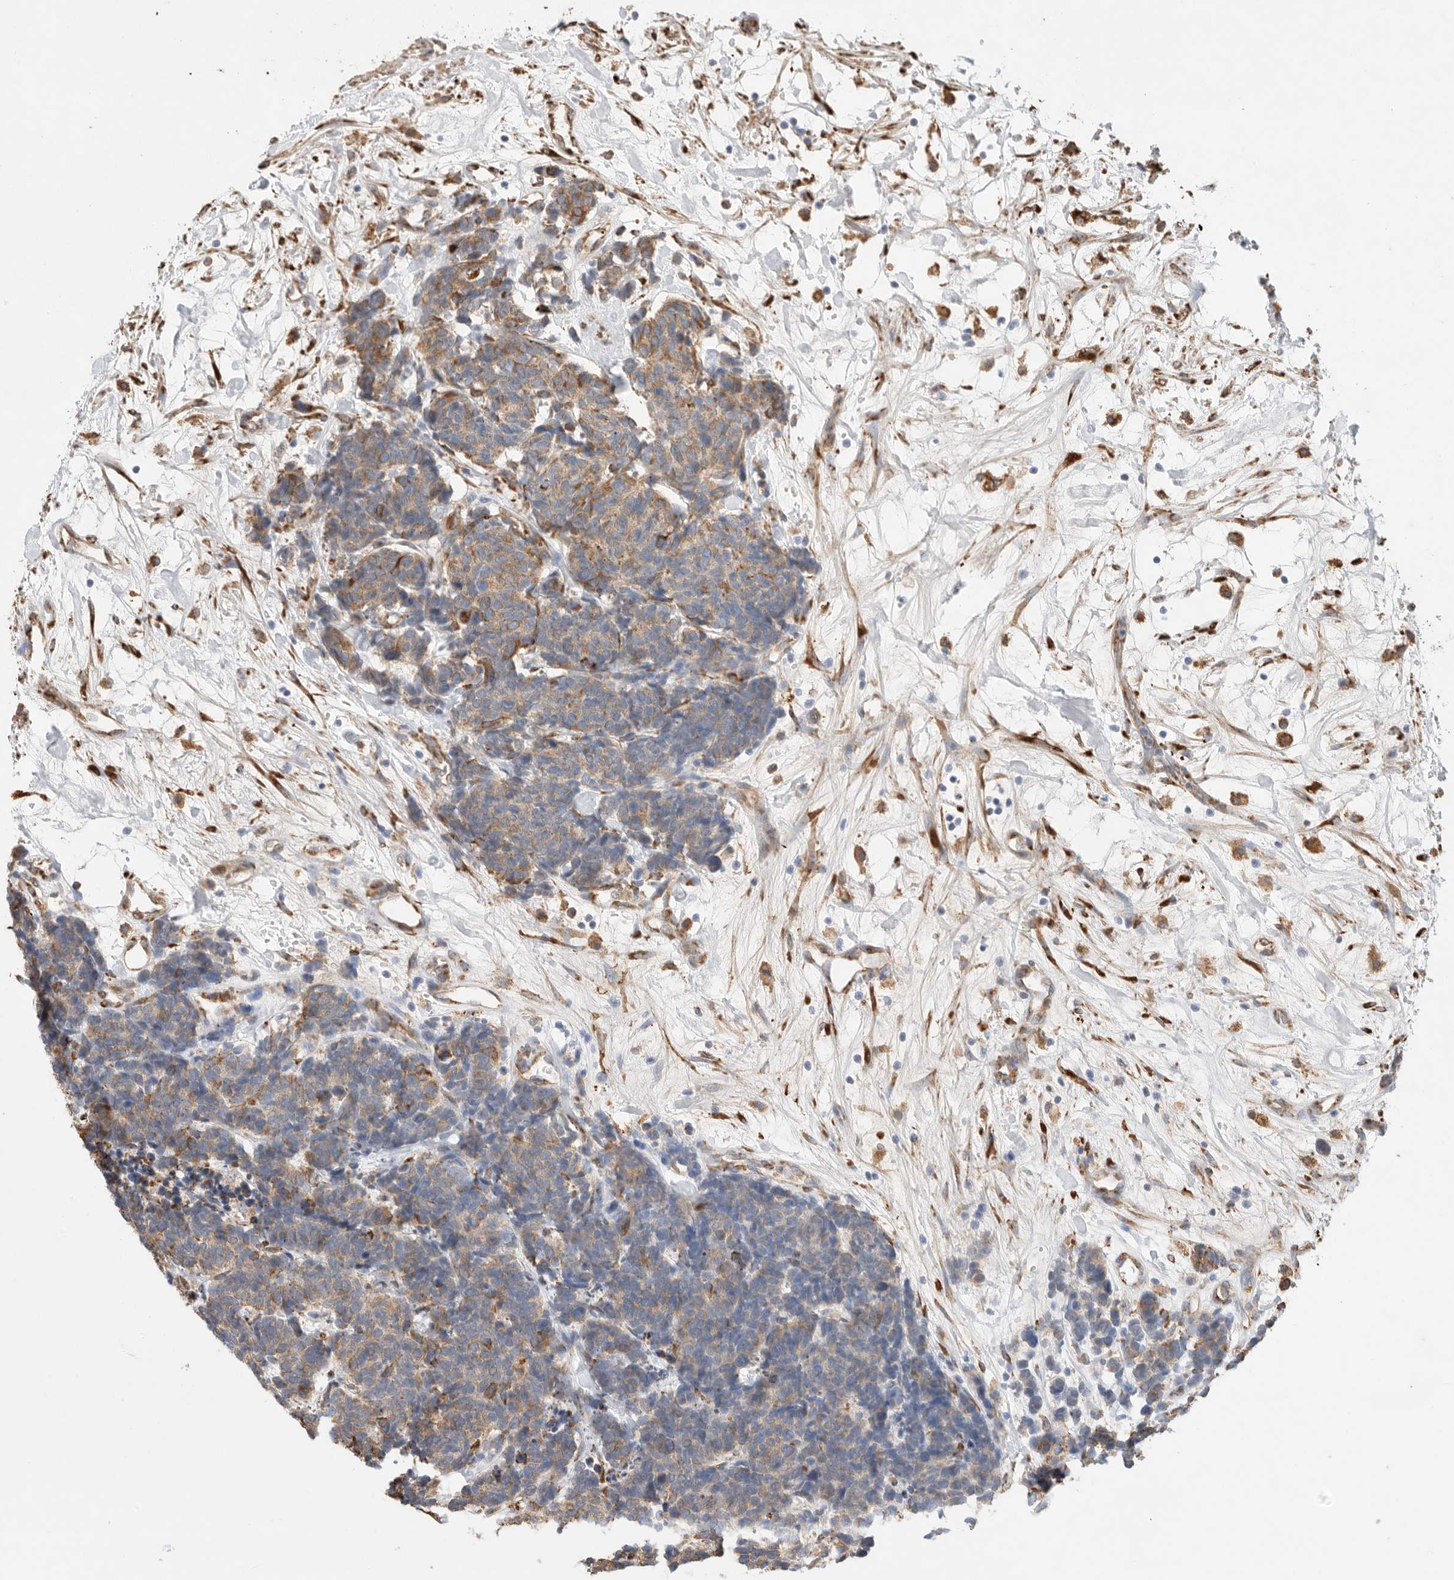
{"staining": {"intensity": "moderate", "quantity": "25%-75%", "location": "cytoplasmic/membranous"}, "tissue": "carcinoid", "cell_type": "Tumor cells", "image_type": "cancer", "snomed": [{"axis": "morphology", "description": "Carcinoma, NOS"}, {"axis": "morphology", "description": "Carcinoid, malignant, NOS"}, {"axis": "topography", "description": "Urinary bladder"}], "caption": "A brown stain highlights moderate cytoplasmic/membranous staining of a protein in human carcinoid tumor cells. Nuclei are stained in blue.", "gene": "BLOC1S5", "patient": {"sex": "male", "age": 57}}